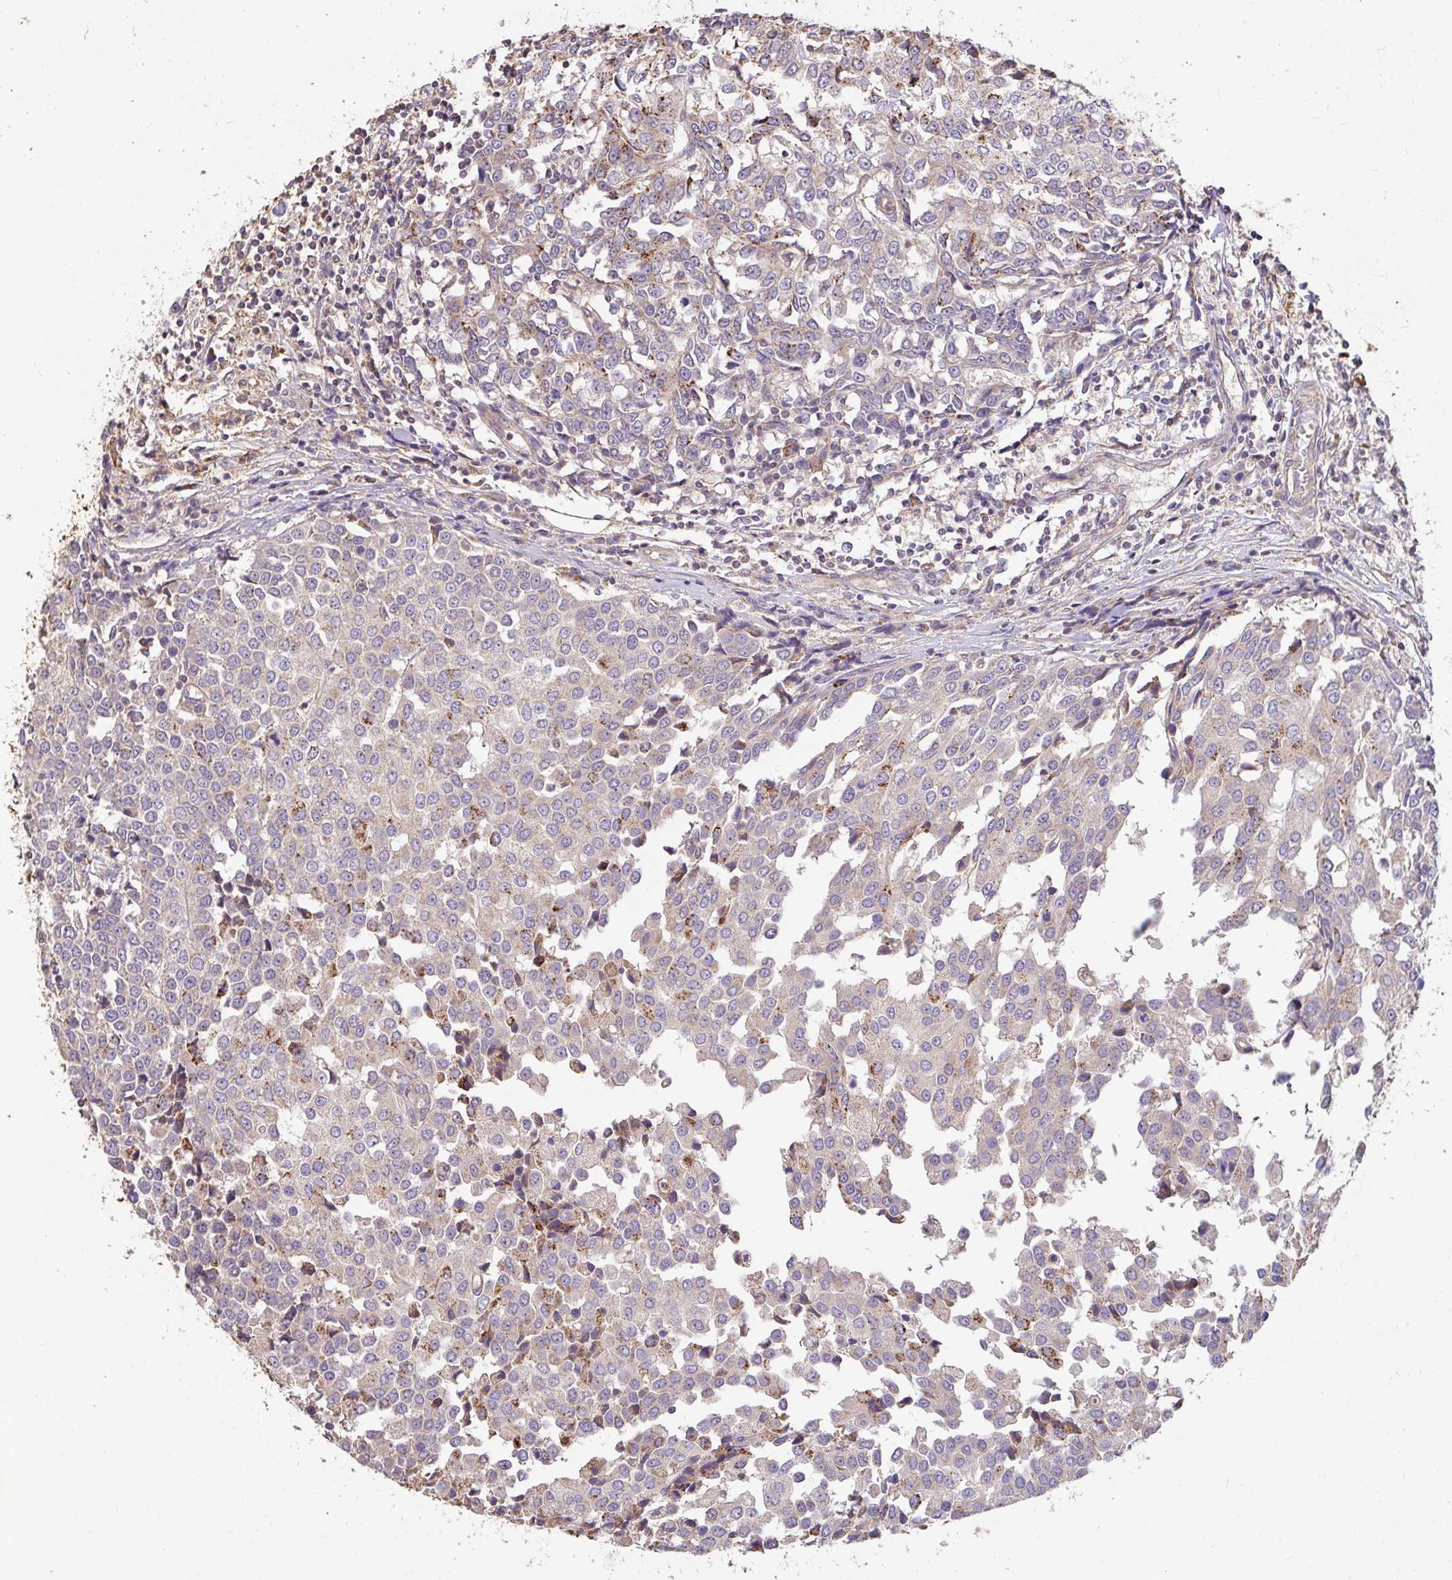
{"staining": {"intensity": "weak", "quantity": "<25%", "location": "cytoplasmic/membranous"}, "tissue": "breast cancer", "cell_type": "Tumor cells", "image_type": "cancer", "snomed": [{"axis": "morphology", "description": "Duct carcinoma"}, {"axis": "topography", "description": "Breast"}], "caption": "IHC micrograph of neoplastic tissue: breast cancer stained with DAB displays no significant protein positivity in tumor cells.", "gene": "FCER1A", "patient": {"sex": "female", "age": 80}}